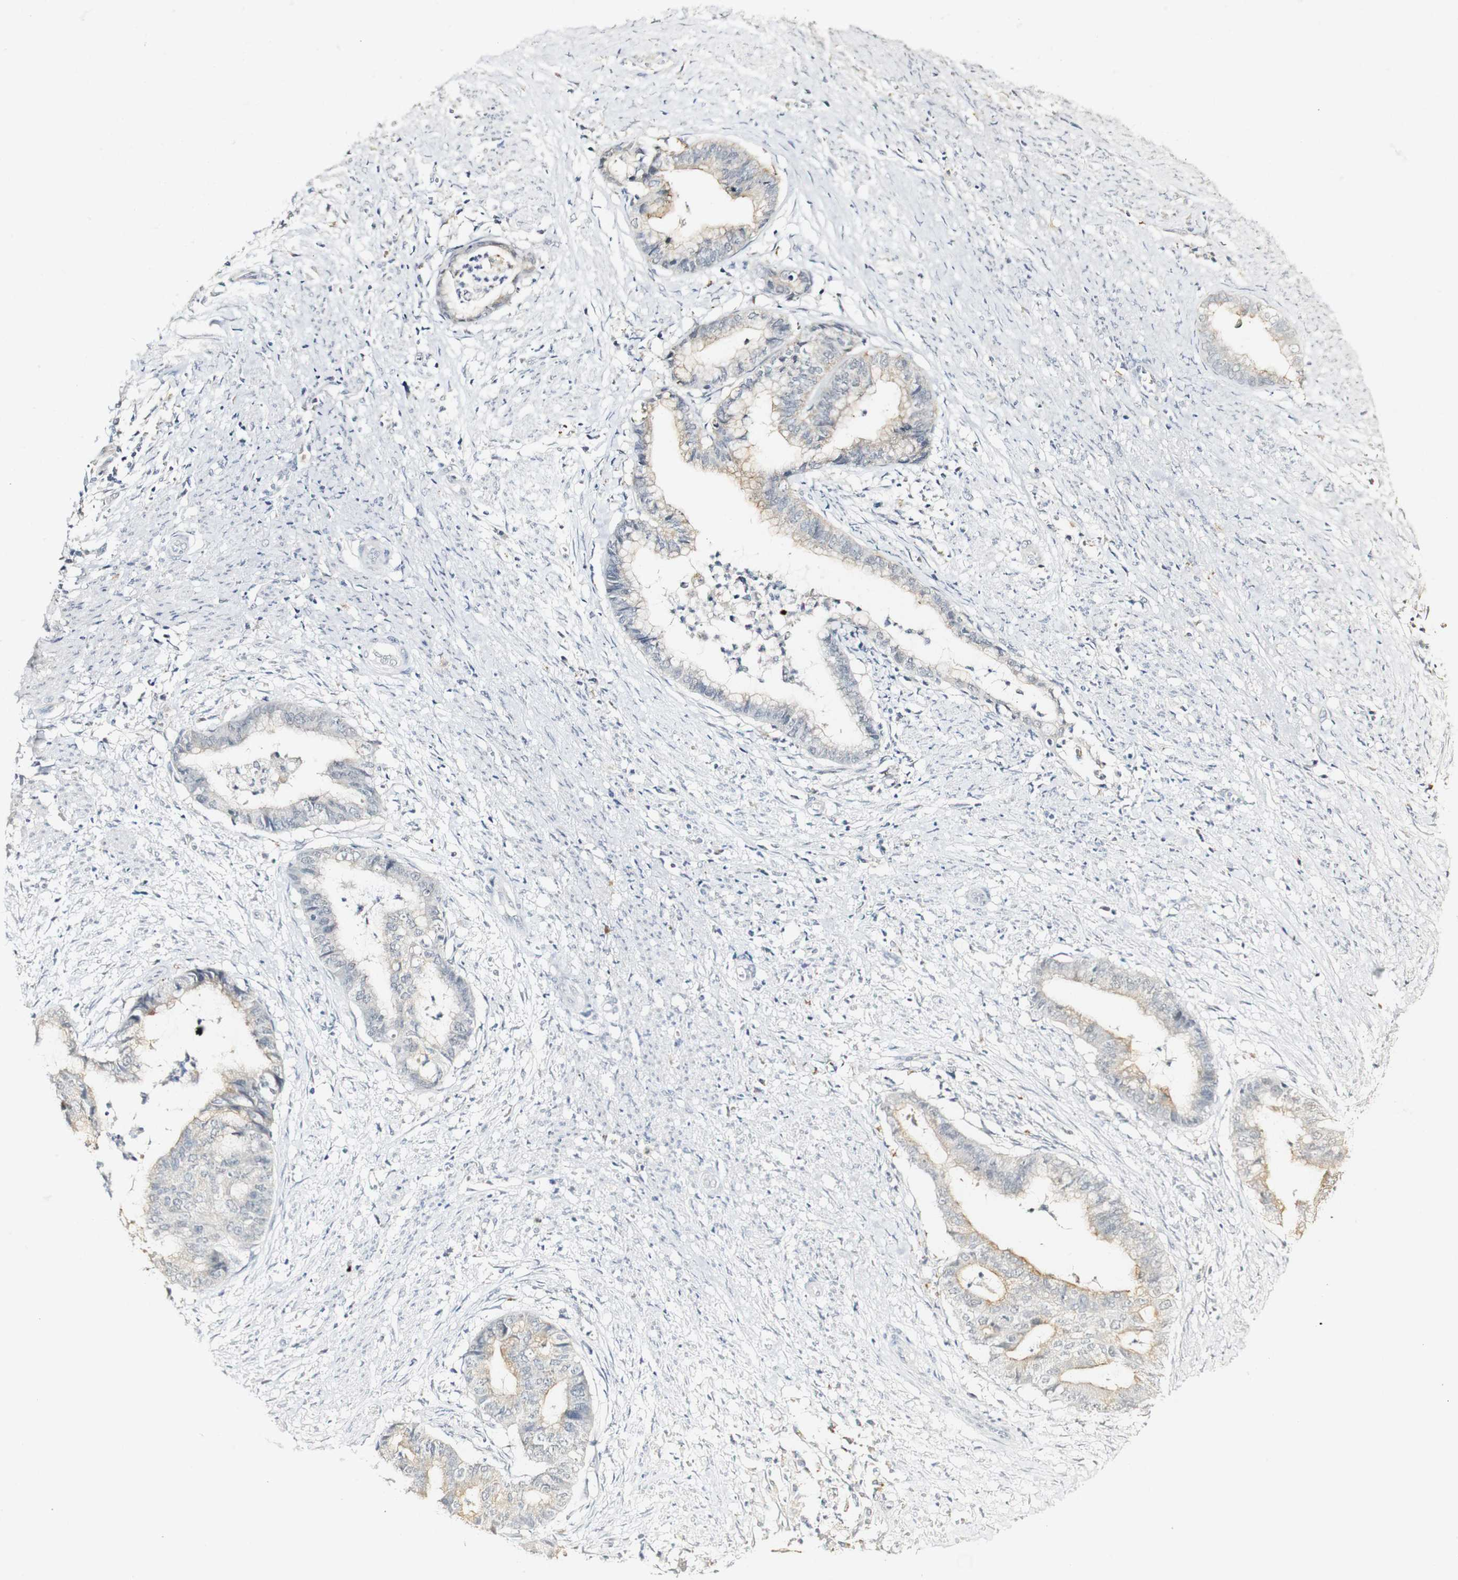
{"staining": {"intensity": "weak", "quantity": "25%-75%", "location": "cytoplasmic/membranous"}, "tissue": "endometrial cancer", "cell_type": "Tumor cells", "image_type": "cancer", "snomed": [{"axis": "morphology", "description": "Necrosis, NOS"}, {"axis": "morphology", "description": "Adenocarcinoma, NOS"}, {"axis": "topography", "description": "Endometrium"}], "caption": "The photomicrograph displays staining of endometrial cancer, revealing weak cytoplasmic/membranous protein staining (brown color) within tumor cells.", "gene": "SYT7", "patient": {"sex": "female", "age": 79}}